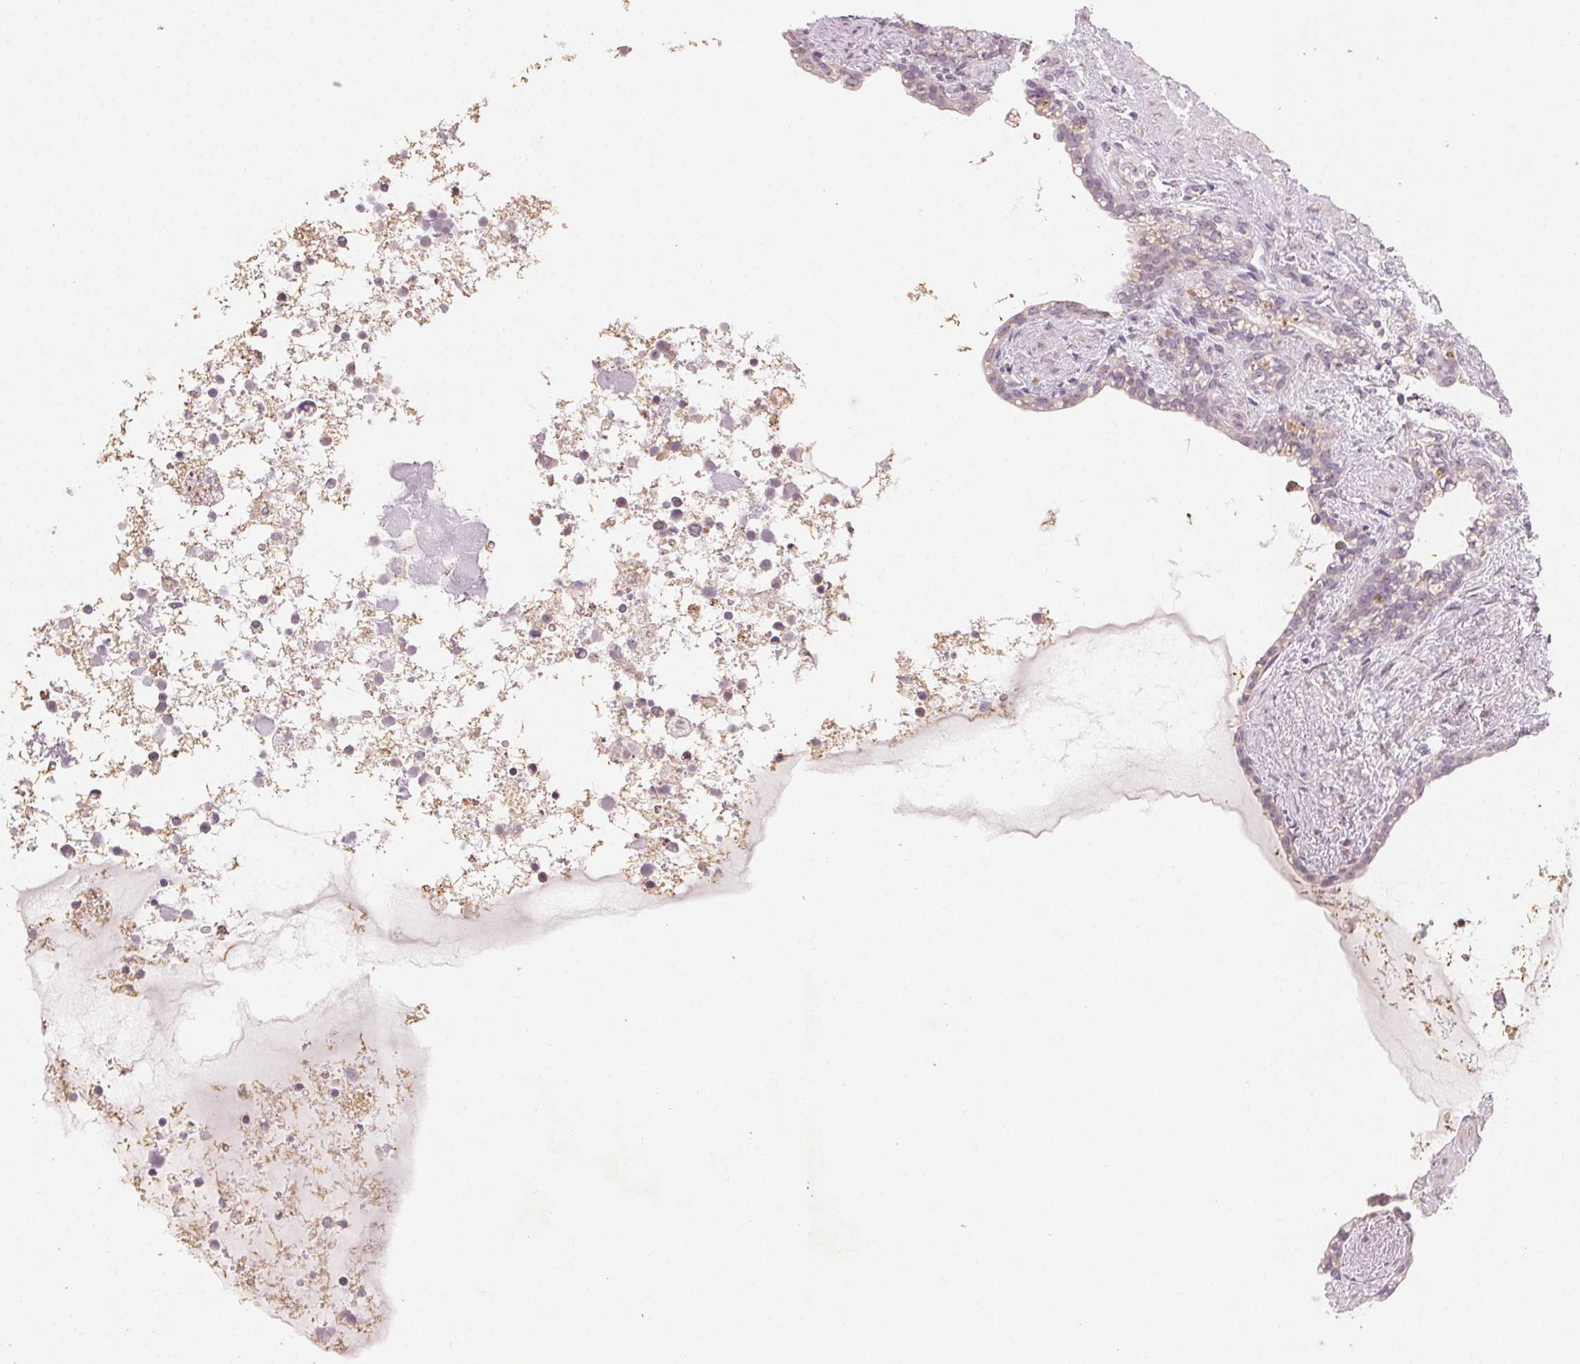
{"staining": {"intensity": "negative", "quantity": "none", "location": "none"}, "tissue": "seminal vesicle", "cell_type": "Glandular cells", "image_type": "normal", "snomed": [{"axis": "morphology", "description": "Normal tissue, NOS"}, {"axis": "topography", "description": "Seminal veicle"}], "caption": "Benign seminal vesicle was stained to show a protein in brown. There is no significant positivity in glandular cells. The staining was performed using DAB to visualize the protein expression in brown, while the nuclei were stained in blue with hematoxylin (Magnification: 20x).", "gene": "MYBL1", "patient": {"sex": "male", "age": 76}}